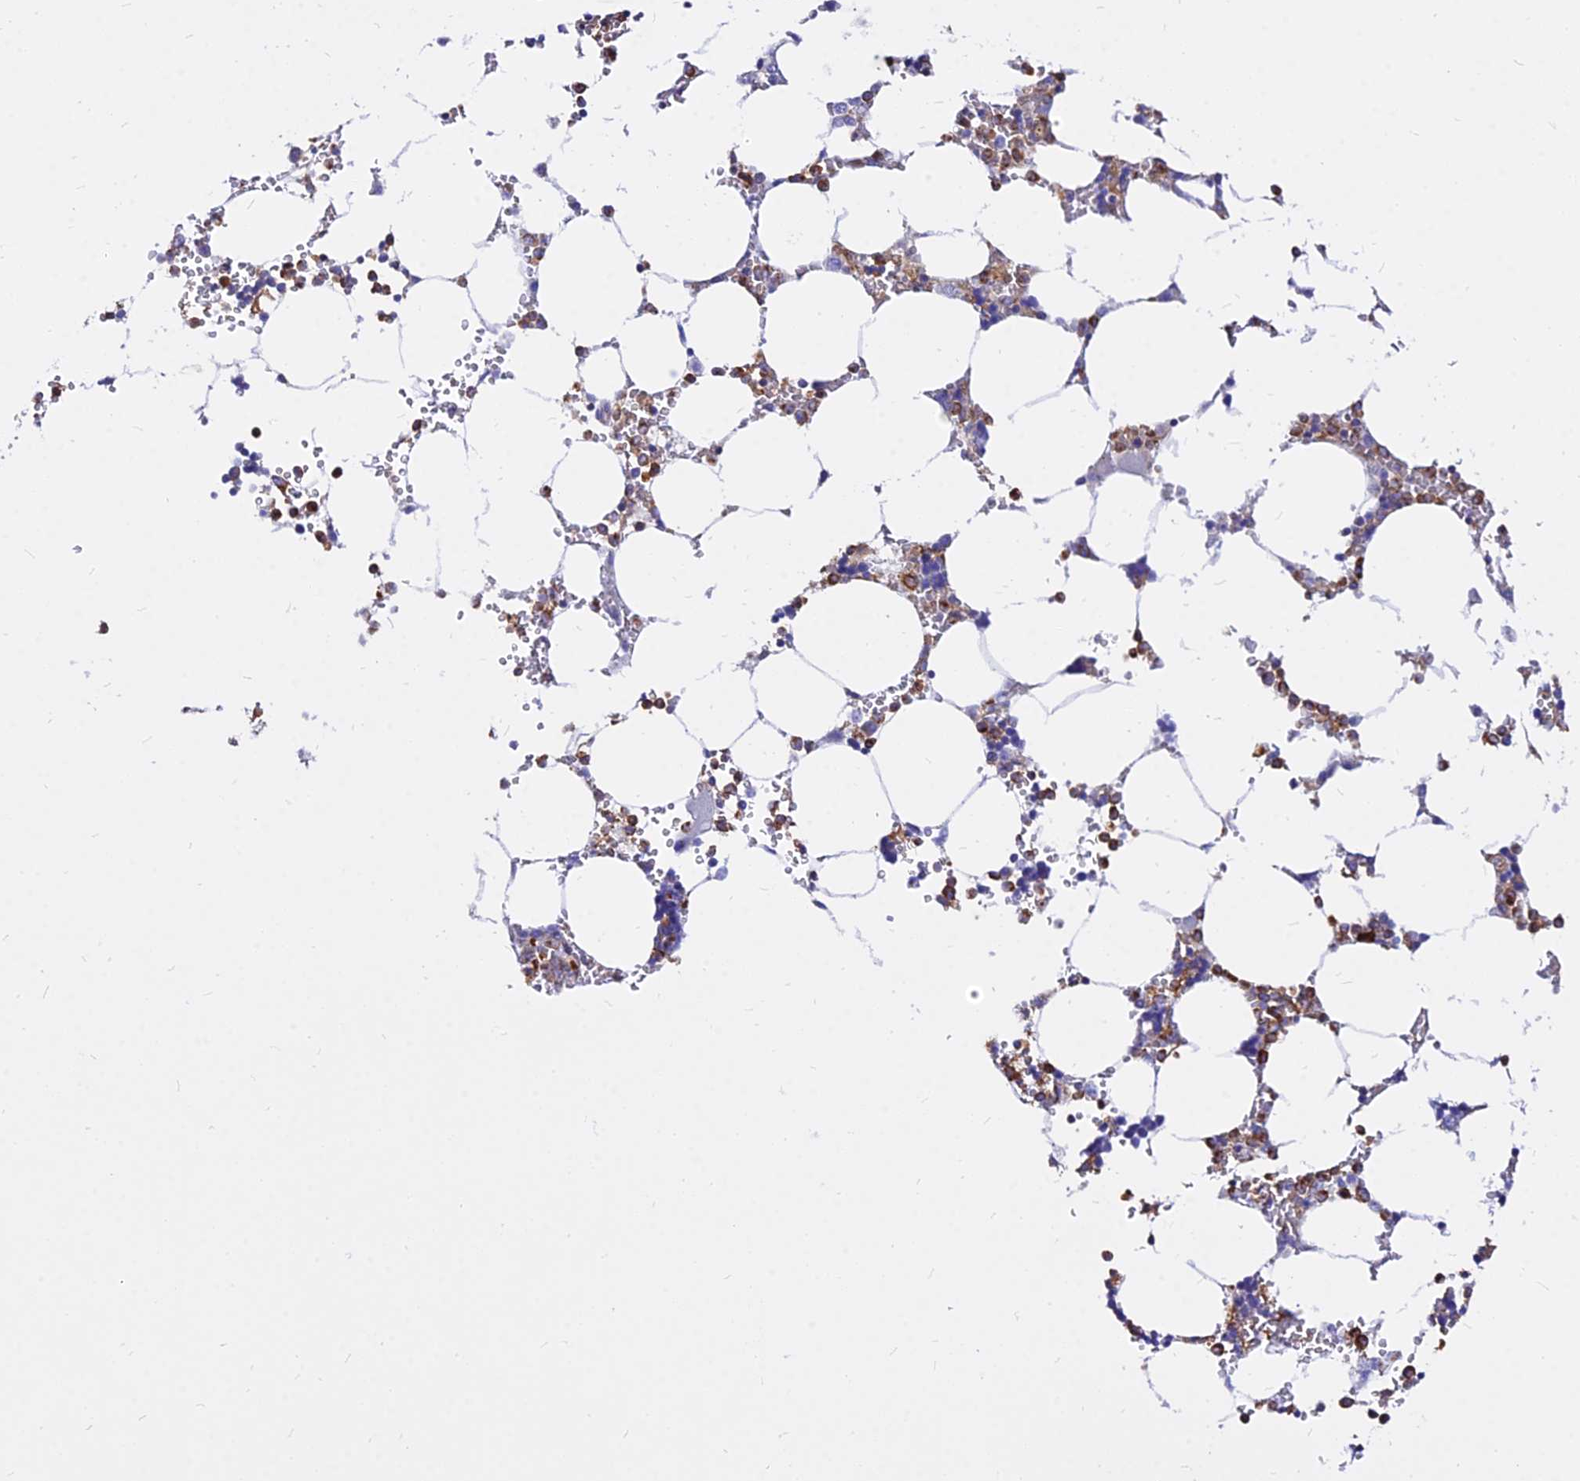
{"staining": {"intensity": "moderate", "quantity": "25%-75%", "location": "cytoplasmic/membranous"}, "tissue": "bone marrow", "cell_type": "Hematopoietic cells", "image_type": "normal", "snomed": [{"axis": "morphology", "description": "Normal tissue, NOS"}, {"axis": "topography", "description": "Bone marrow"}], "caption": "Immunohistochemistry (IHC) micrograph of normal human bone marrow stained for a protein (brown), which exhibits medium levels of moderate cytoplasmic/membranous positivity in about 25%-75% of hematopoietic cells.", "gene": "AGTRAP", "patient": {"sex": "male", "age": 64}}